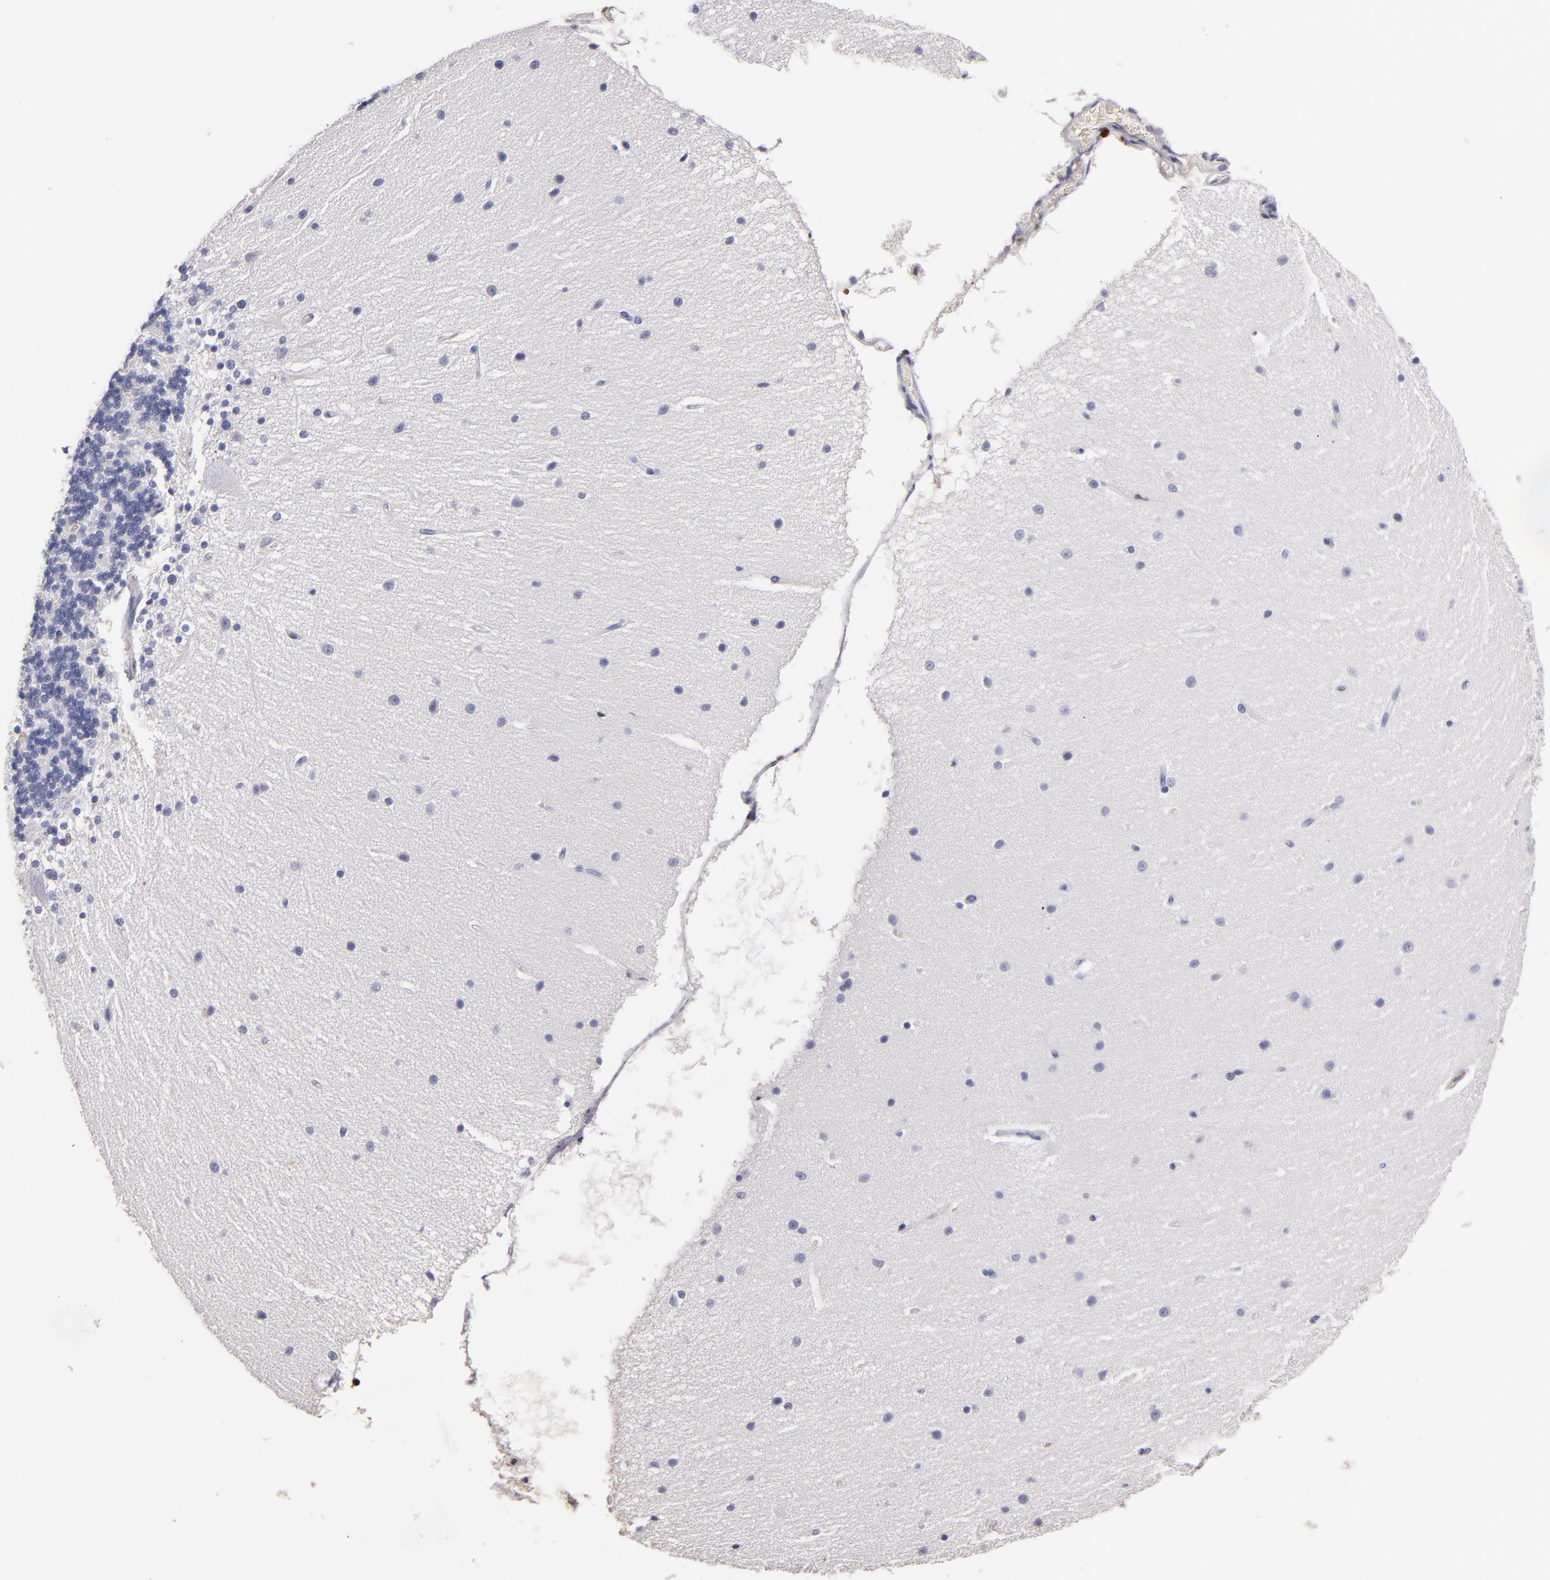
{"staining": {"intensity": "negative", "quantity": "none", "location": "none"}, "tissue": "cerebellum", "cell_type": "Cells in granular layer", "image_type": "normal", "snomed": [{"axis": "morphology", "description": "Normal tissue, NOS"}, {"axis": "topography", "description": "Cerebellum"}], "caption": "IHC histopathology image of benign cerebellum: cerebellum stained with DAB (3,3'-diaminobenzidine) shows no significant protein staining in cells in granular layer. The staining was performed using DAB (3,3'-diaminobenzidine) to visualize the protein expression in brown, while the nuclei were stained in blue with hematoxylin (Magnification: 20x).", "gene": "S100A4", "patient": {"sex": "female", "age": 54}}